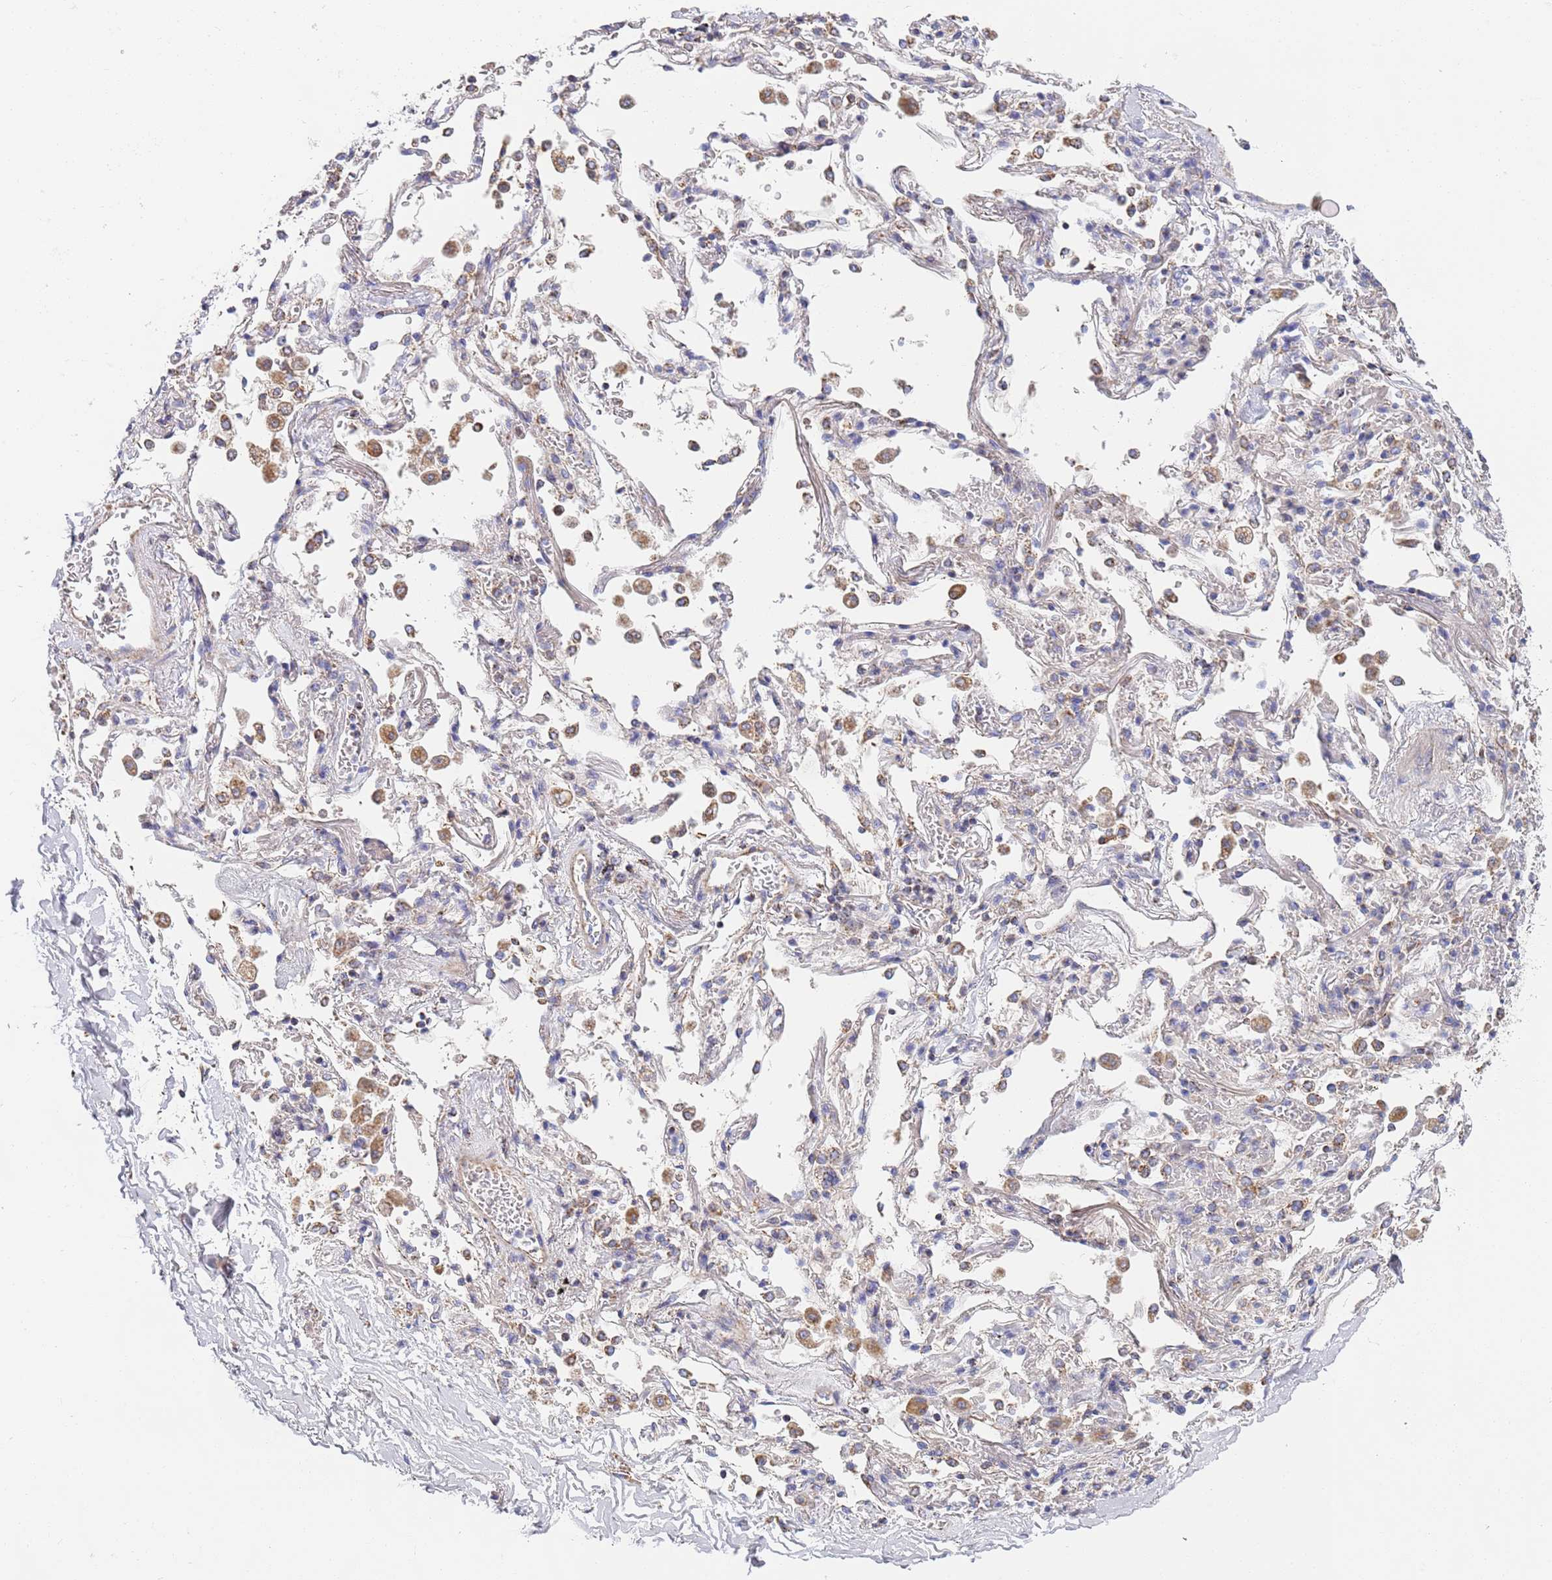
{"staining": {"intensity": "negative", "quantity": "none", "location": "none"}, "tissue": "adipose tissue", "cell_type": "Adipocytes", "image_type": "normal", "snomed": [{"axis": "morphology", "description": "Normal tissue, NOS"}, {"axis": "topography", "description": "Cartilage tissue"}], "caption": "Adipocytes show no significant staining in benign adipose tissue. (IHC, brightfield microscopy, high magnification).", "gene": "PWWP3A", "patient": {"sex": "male", "age": 73}}